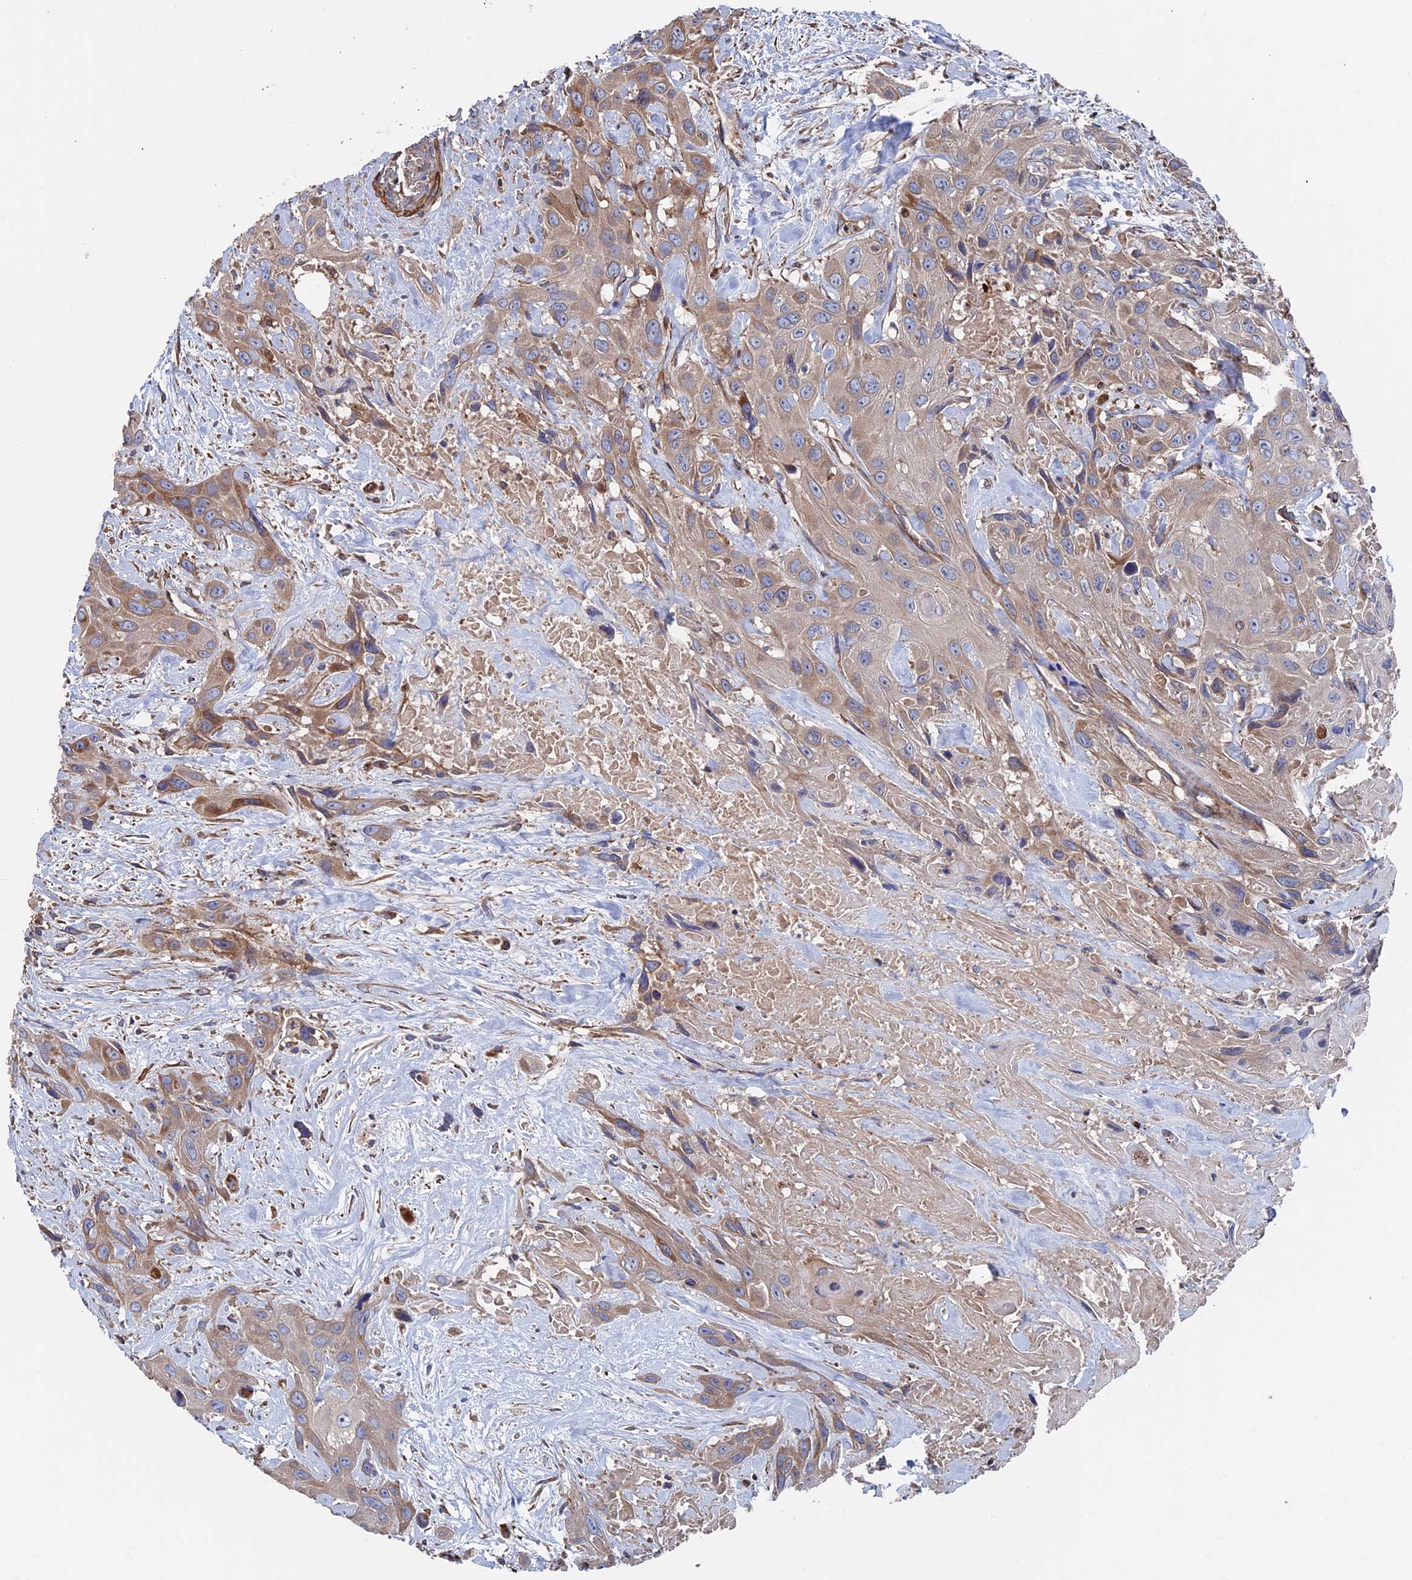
{"staining": {"intensity": "weak", "quantity": "25%-75%", "location": "cytoplasmic/membranous"}, "tissue": "head and neck cancer", "cell_type": "Tumor cells", "image_type": "cancer", "snomed": [{"axis": "morphology", "description": "Squamous cell carcinoma, NOS"}, {"axis": "topography", "description": "Head-Neck"}], "caption": "Head and neck cancer stained for a protein (brown) shows weak cytoplasmic/membranous positive positivity in approximately 25%-75% of tumor cells.", "gene": "DNAJC3", "patient": {"sex": "male", "age": 81}}